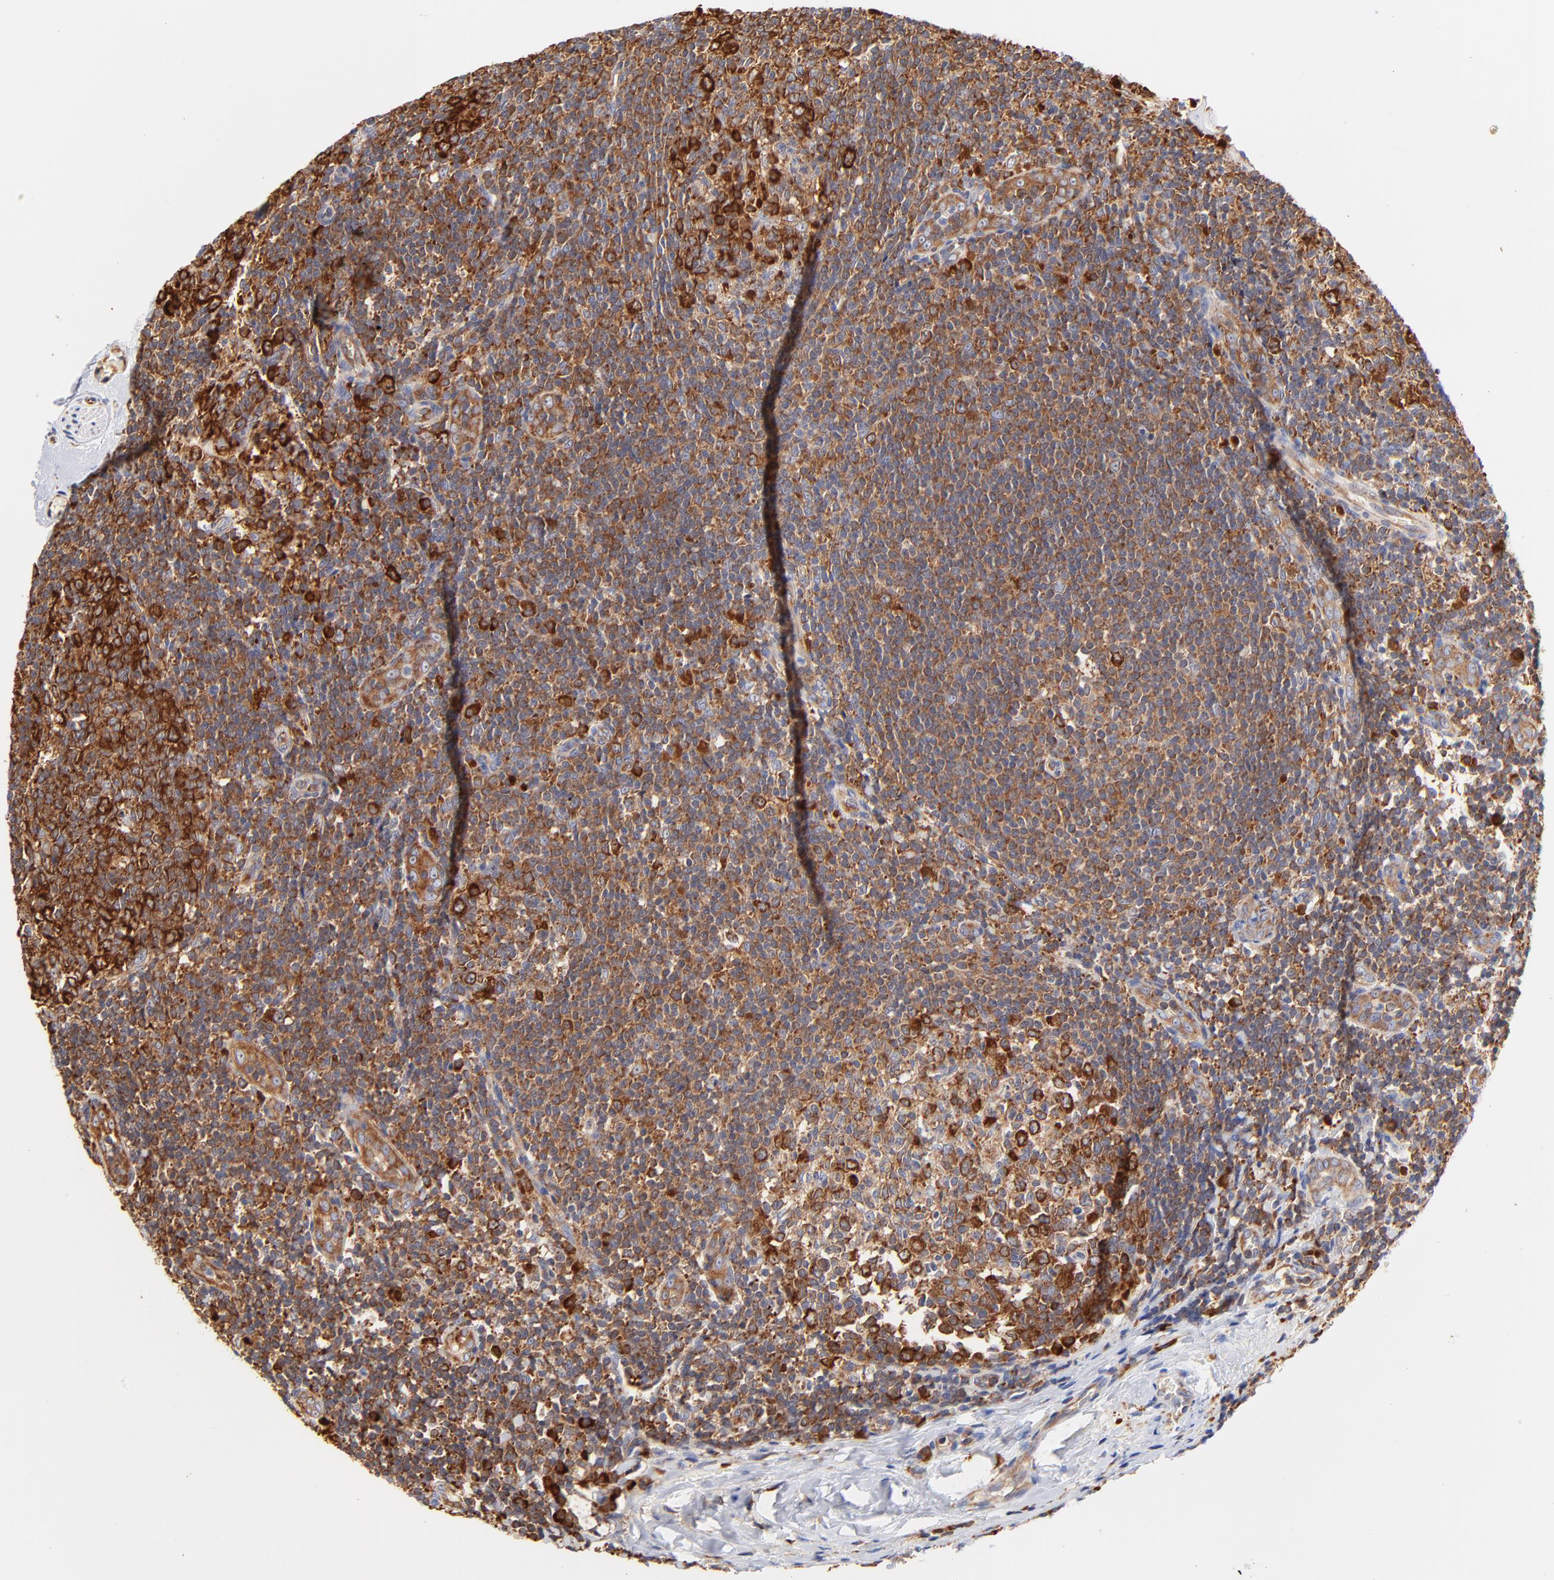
{"staining": {"intensity": "strong", "quantity": ">75%", "location": "cytoplasmic/membranous"}, "tissue": "tonsil", "cell_type": "Germinal center cells", "image_type": "normal", "snomed": [{"axis": "morphology", "description": "Normal tissue, NOS"}, {"axis": "topography", "description": "Tonsil"}], "caption": "Human tonsil stained with a brown dye exhibits strong cytoplasmic/membranous positive expression in about >75% of germinal center cells.", "gene": "RPL27", "patient": {"sex": "male", "age": 31}}